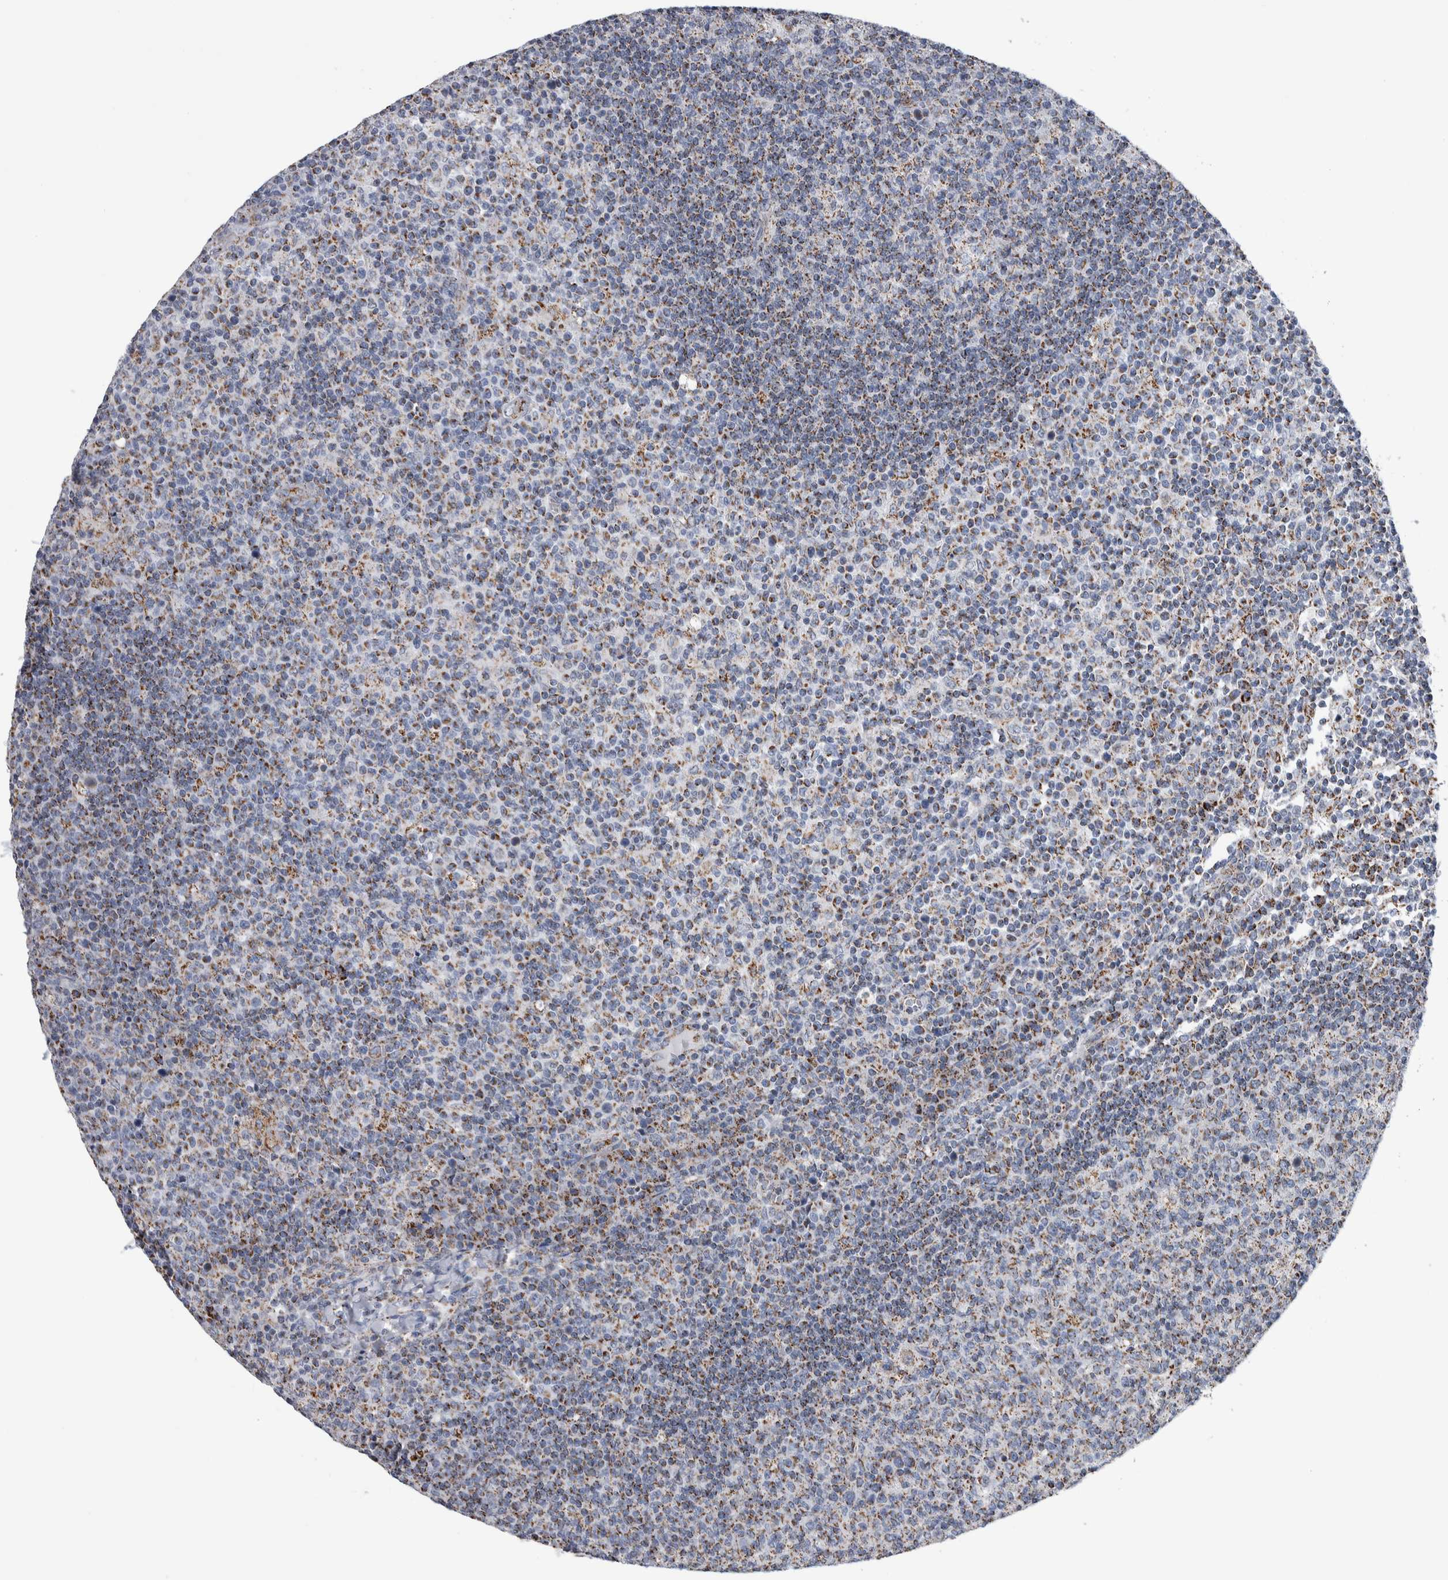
{"staining": {"intensity": "moderate", "quantity": "25%-75%", "location": "cytoplasmic/membranous"}, "tissue": "lymph node", "cell_type": "Germinal center cells", "image_type": "normal", "snomed": [{"axis": "morphology", "description": "Normal tissue, NOS"}, {"axis": "morphology", "description": "Inflammation, NOS"}, {"axis": "topography", "description": "Lymph node"}], "caption": "Brown immunohistochemical staining in normal lymph node shows moderate cytoplasmic/membranous positivity in about 25%-75% of germinal center cells. The staining was performed using DAB (3,3'-diaminobenzidine) to visualize the protein expression in brown, while the nuclei were stained in blue with hematoxylin (Magnification: 20x).", "gene": "ETFA", "patient": {"sex": "male", "age": 55}}